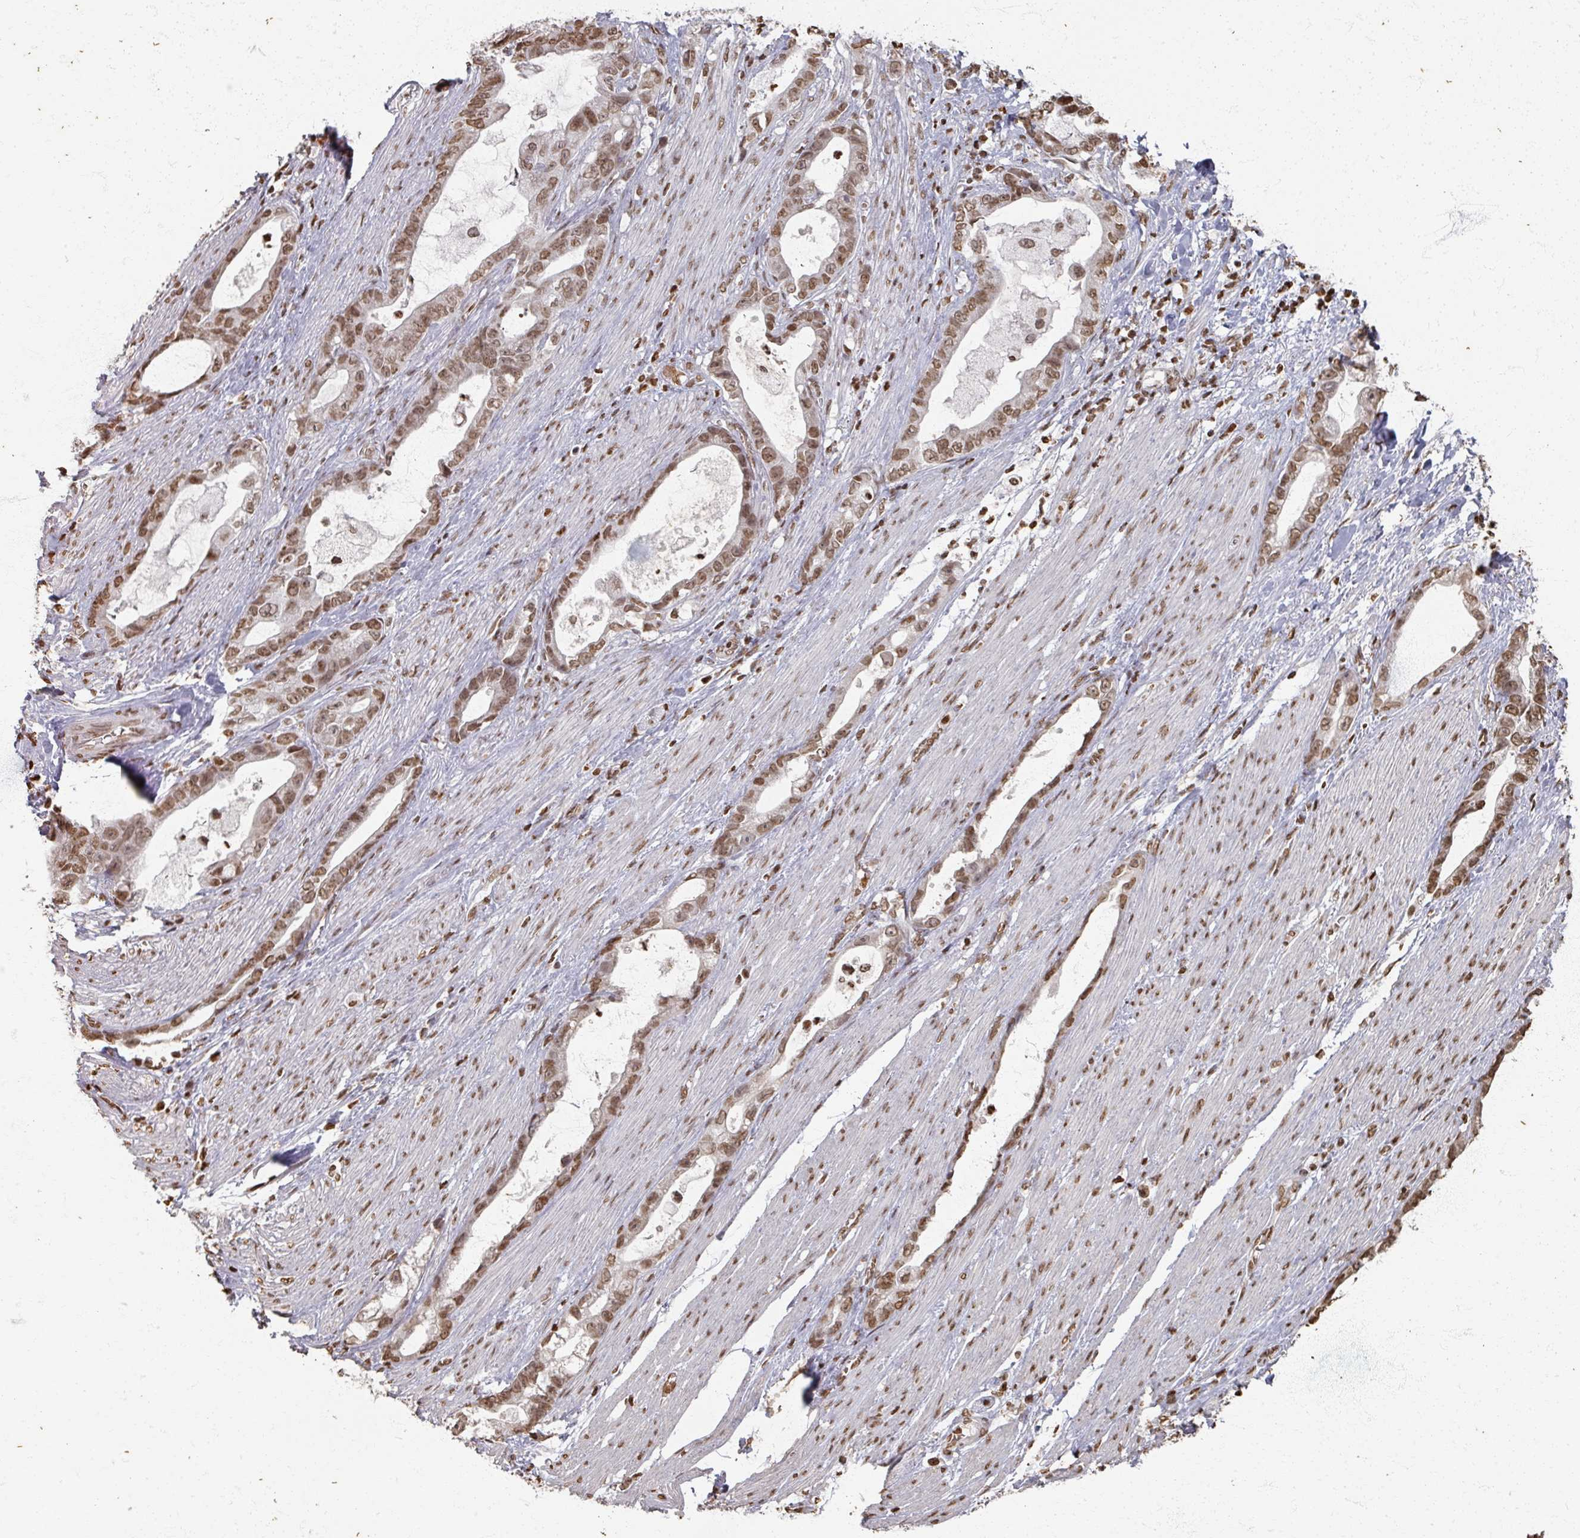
{"staining": {"intensity": "moderate", "quantity": ">75%", "location": "nuclear"}, "tissue": "stomach cancer", "cell_type": "Tumor cells", "image_type": "cancer", "snomed": [{"axis": "morphology", "description": "Adenocarcinoma, NOS"}, {"axis": "topography", "description": "Stomach"}], "caption": "IHC (DAB) staining of stomach cancer exhibits moderate nuclear protein expression in approximately >75% of tumor cells.", "gene": "DCUN1D5", "patient": {"sex": "male", "age": 55}}